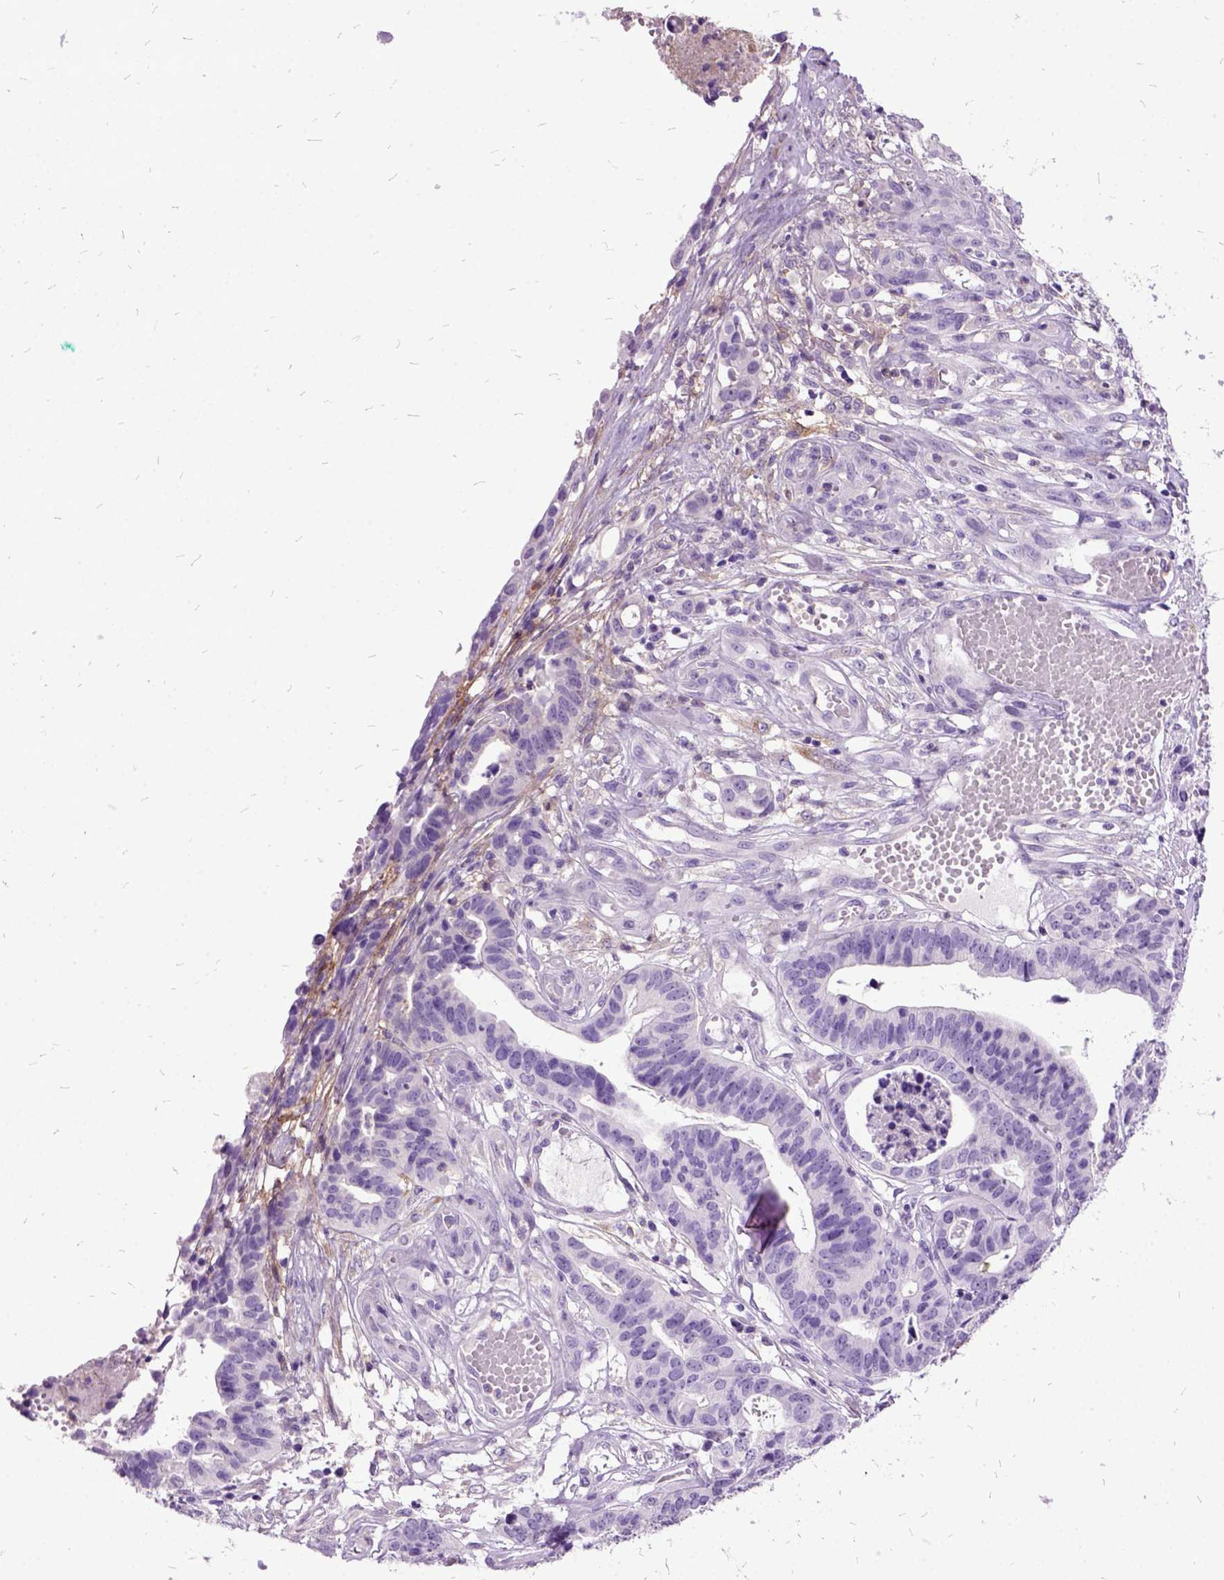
{"staining": {"intensity": "negative", "quantity": "none", "location": "none"}, "tissue": "stomach cancer", "cell_type": "Tumor cells", "image_type": "cancer", "snomed": [{"axis": "morphology", "description": "Adenocarcinoma, NOS"}, {"axis": "topography", "description": "Stomach, upper"}], "caption": "A high-resolution histopathology image shows immunohistochemistry (IHC) staining of adenocarcinoma (stomach), which exhibits no significant expression in tumor cells.", "gene": "MME", "patient": {"sex": "female", "age": 67}}